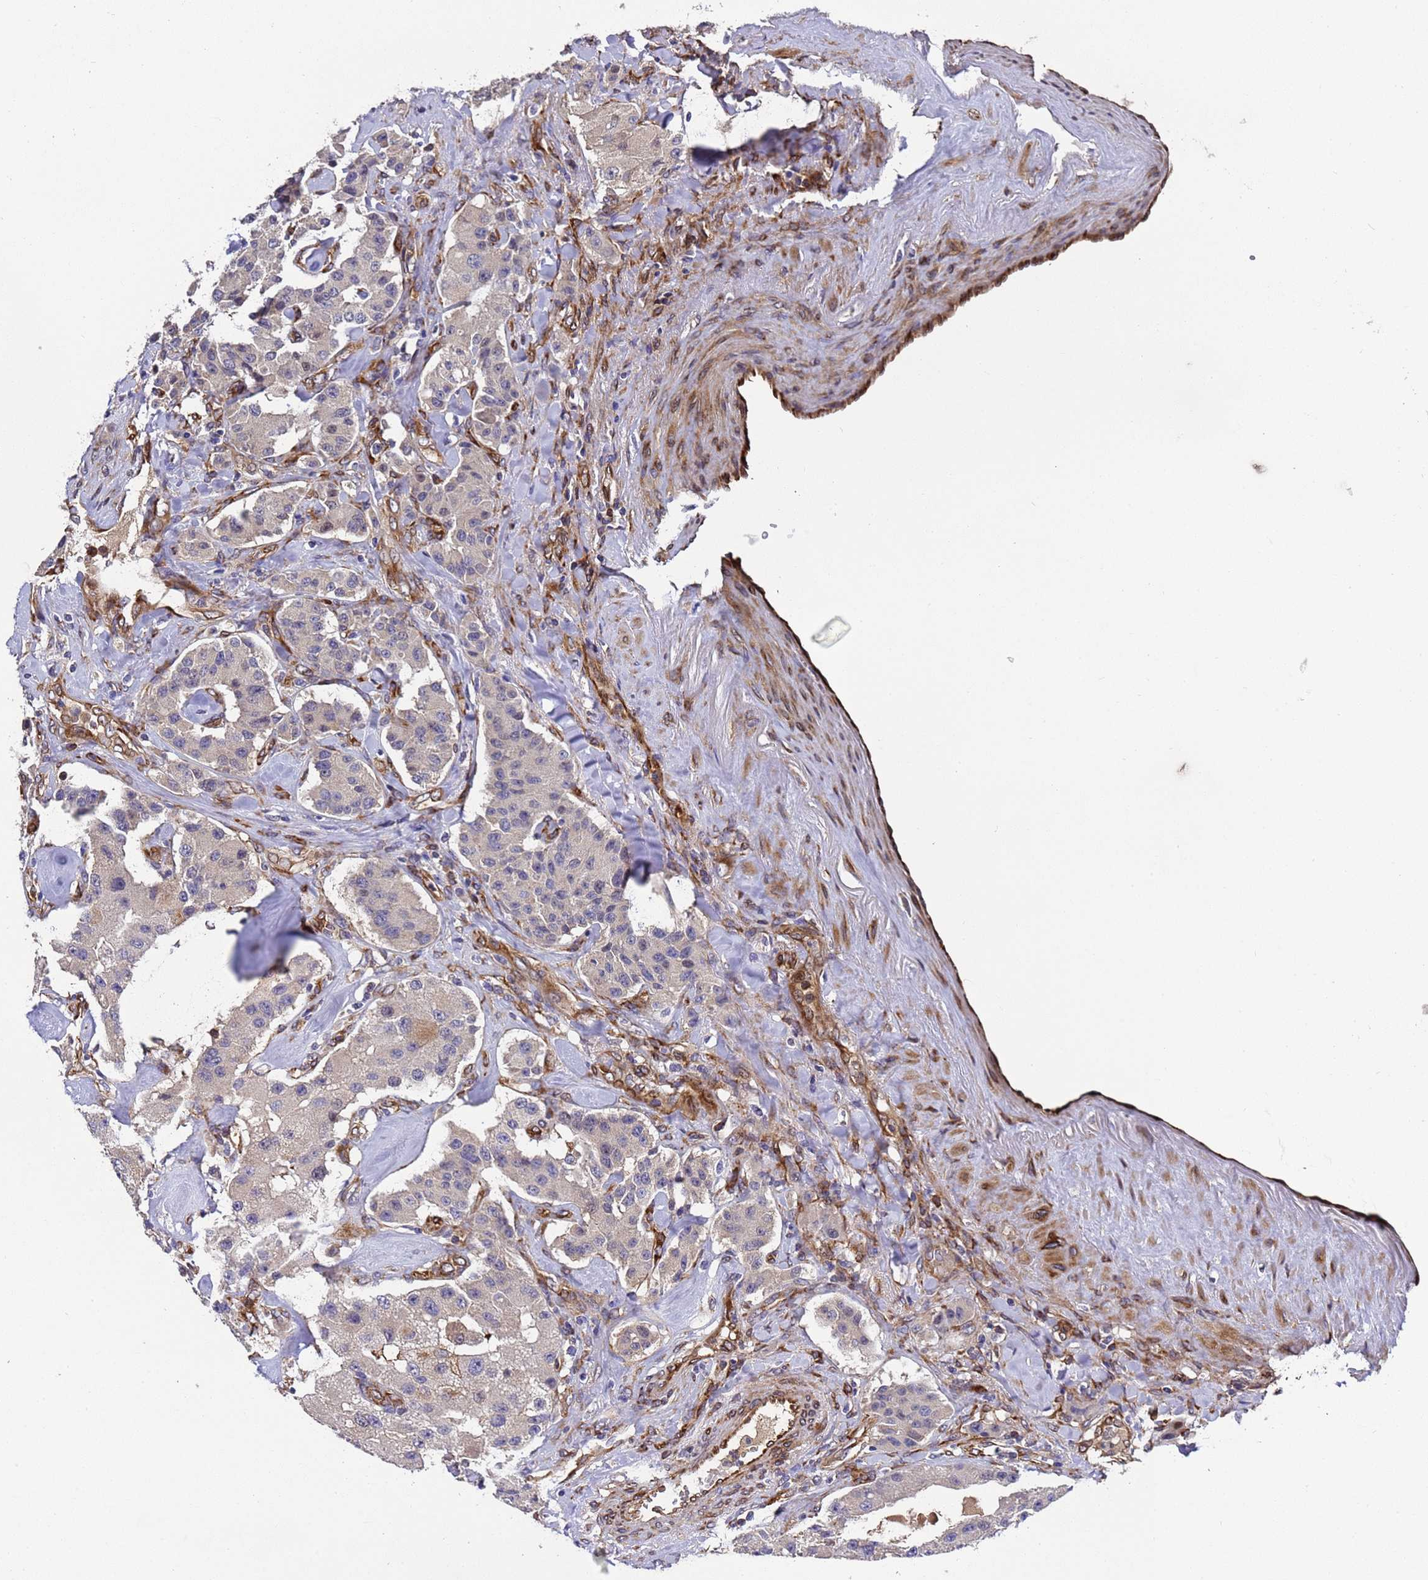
{"staining": {"intensity": "negative", "quantity": "none", "location": "none"}, "tissue": "carcinoid", "cell_type": "Tumor cells", "image_type": "cancer", "snomed": [{"axis": "morphology", "description": "Carcinoid, malignant, NOS"}, {"axis": "topography", "description": "Pancreas"}], "caption": "There is no significant expression in tumor cells of malignant carcinoid. Brightfield microscopy of IHC stained with DAB (3,3'-diaminobenzidine) (brown) and hematoxylin (blue), captured at high magnification.", "gene": "MOCS1", "patient": {"sex": "male", "age": 41}}